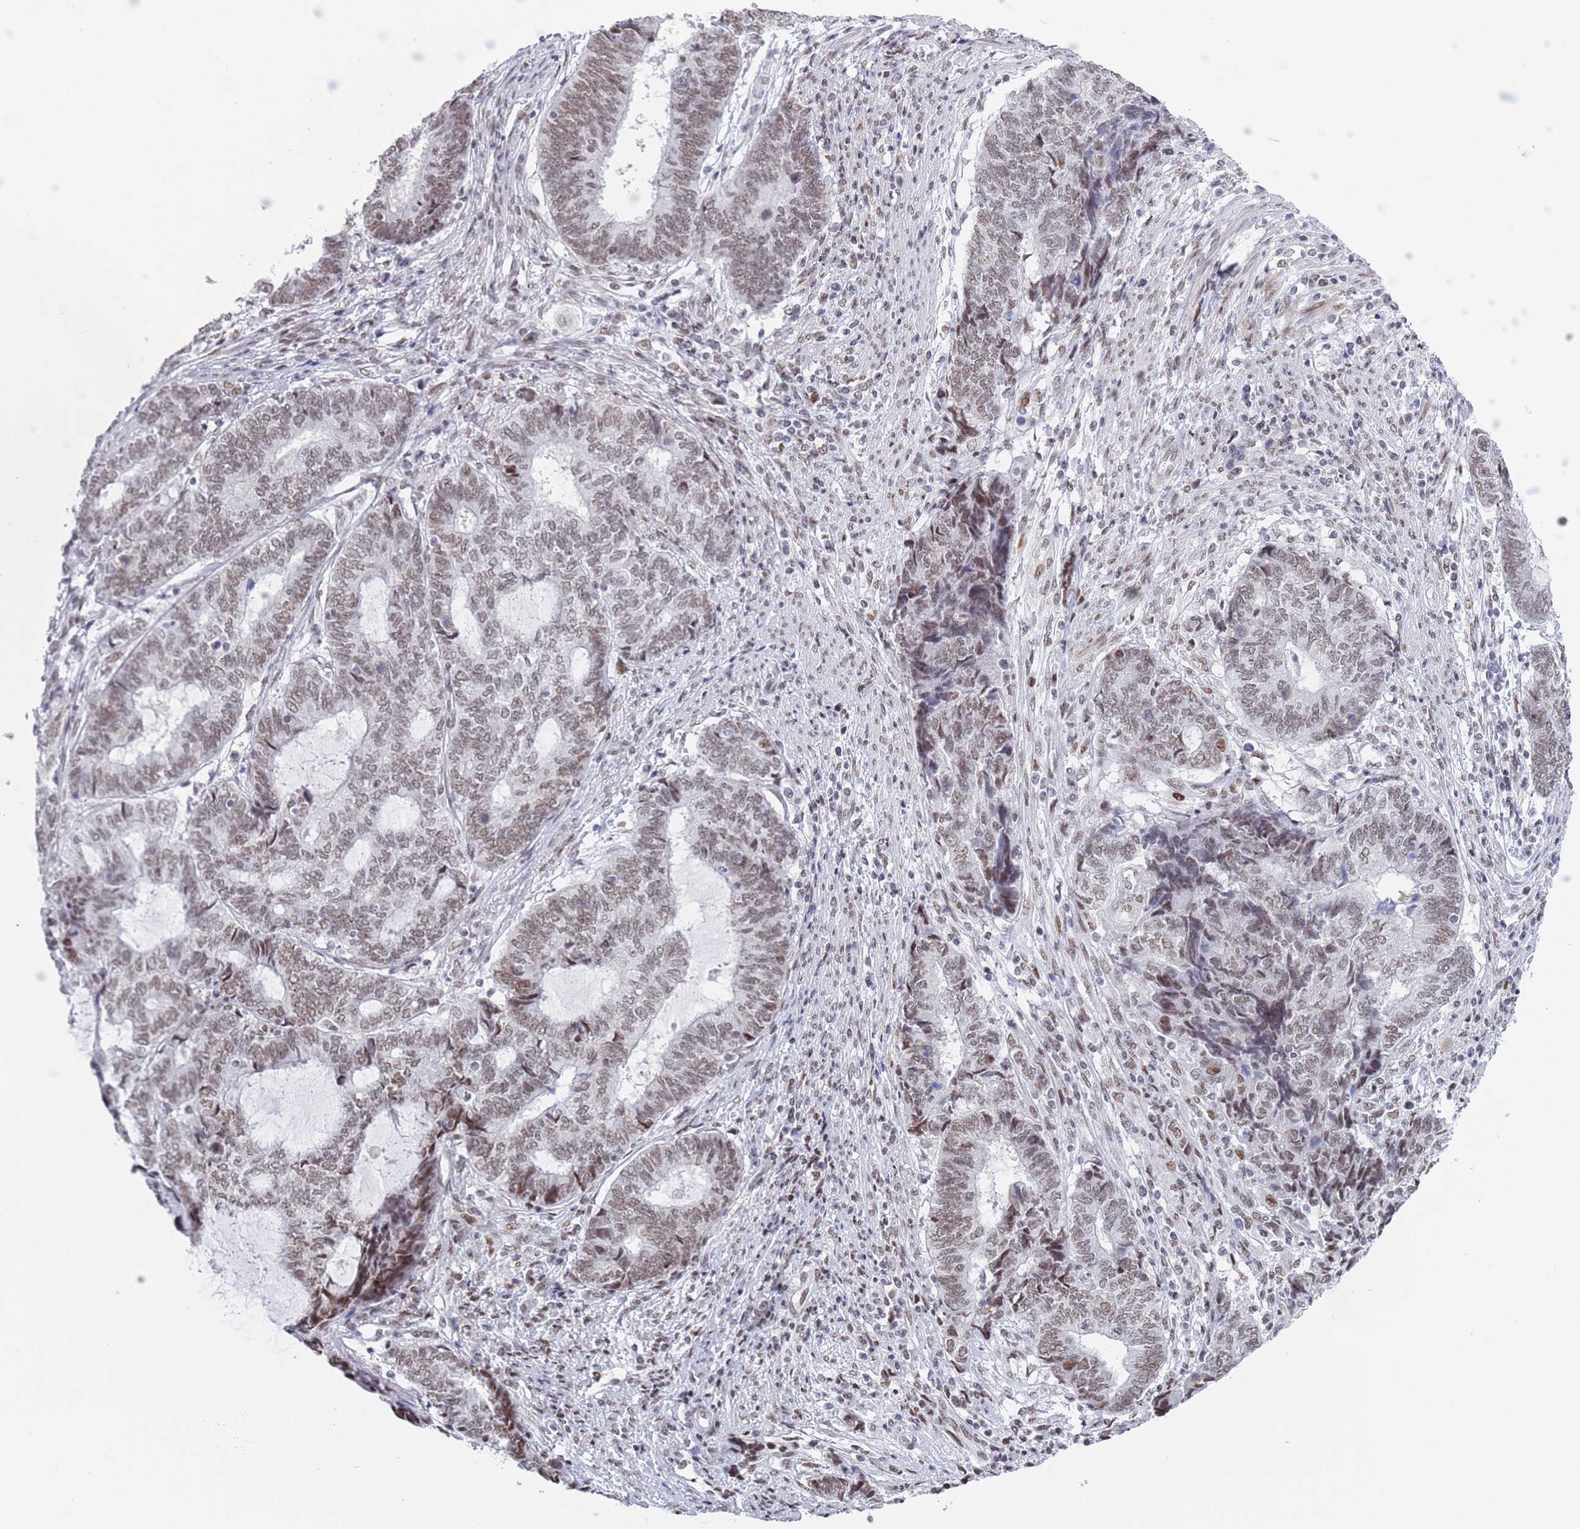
{"staining": {"intensity": "moderate", "quantity": ">75%", "location": "nuclear"}, "tissue": "endometrial cancer", "cell_type": "Tumor cells", "image_type": "cancer", "snomed": [{"axis": "morphology", "description": "Adenocarcinoma, NOS"}, {"axis": "topography", "description": "Uterus"}, {"axis": "topography", "description": "Endometrium"}], "caption": "About >75% of tumor cells in endometrial cancer (adenocarcinoma) demonstrate moderate nuclear protein expression as visualized by brown immunohistochemical staining.", "gene": "ZNF382", "patient": {"sex": "female", "age": 70}}